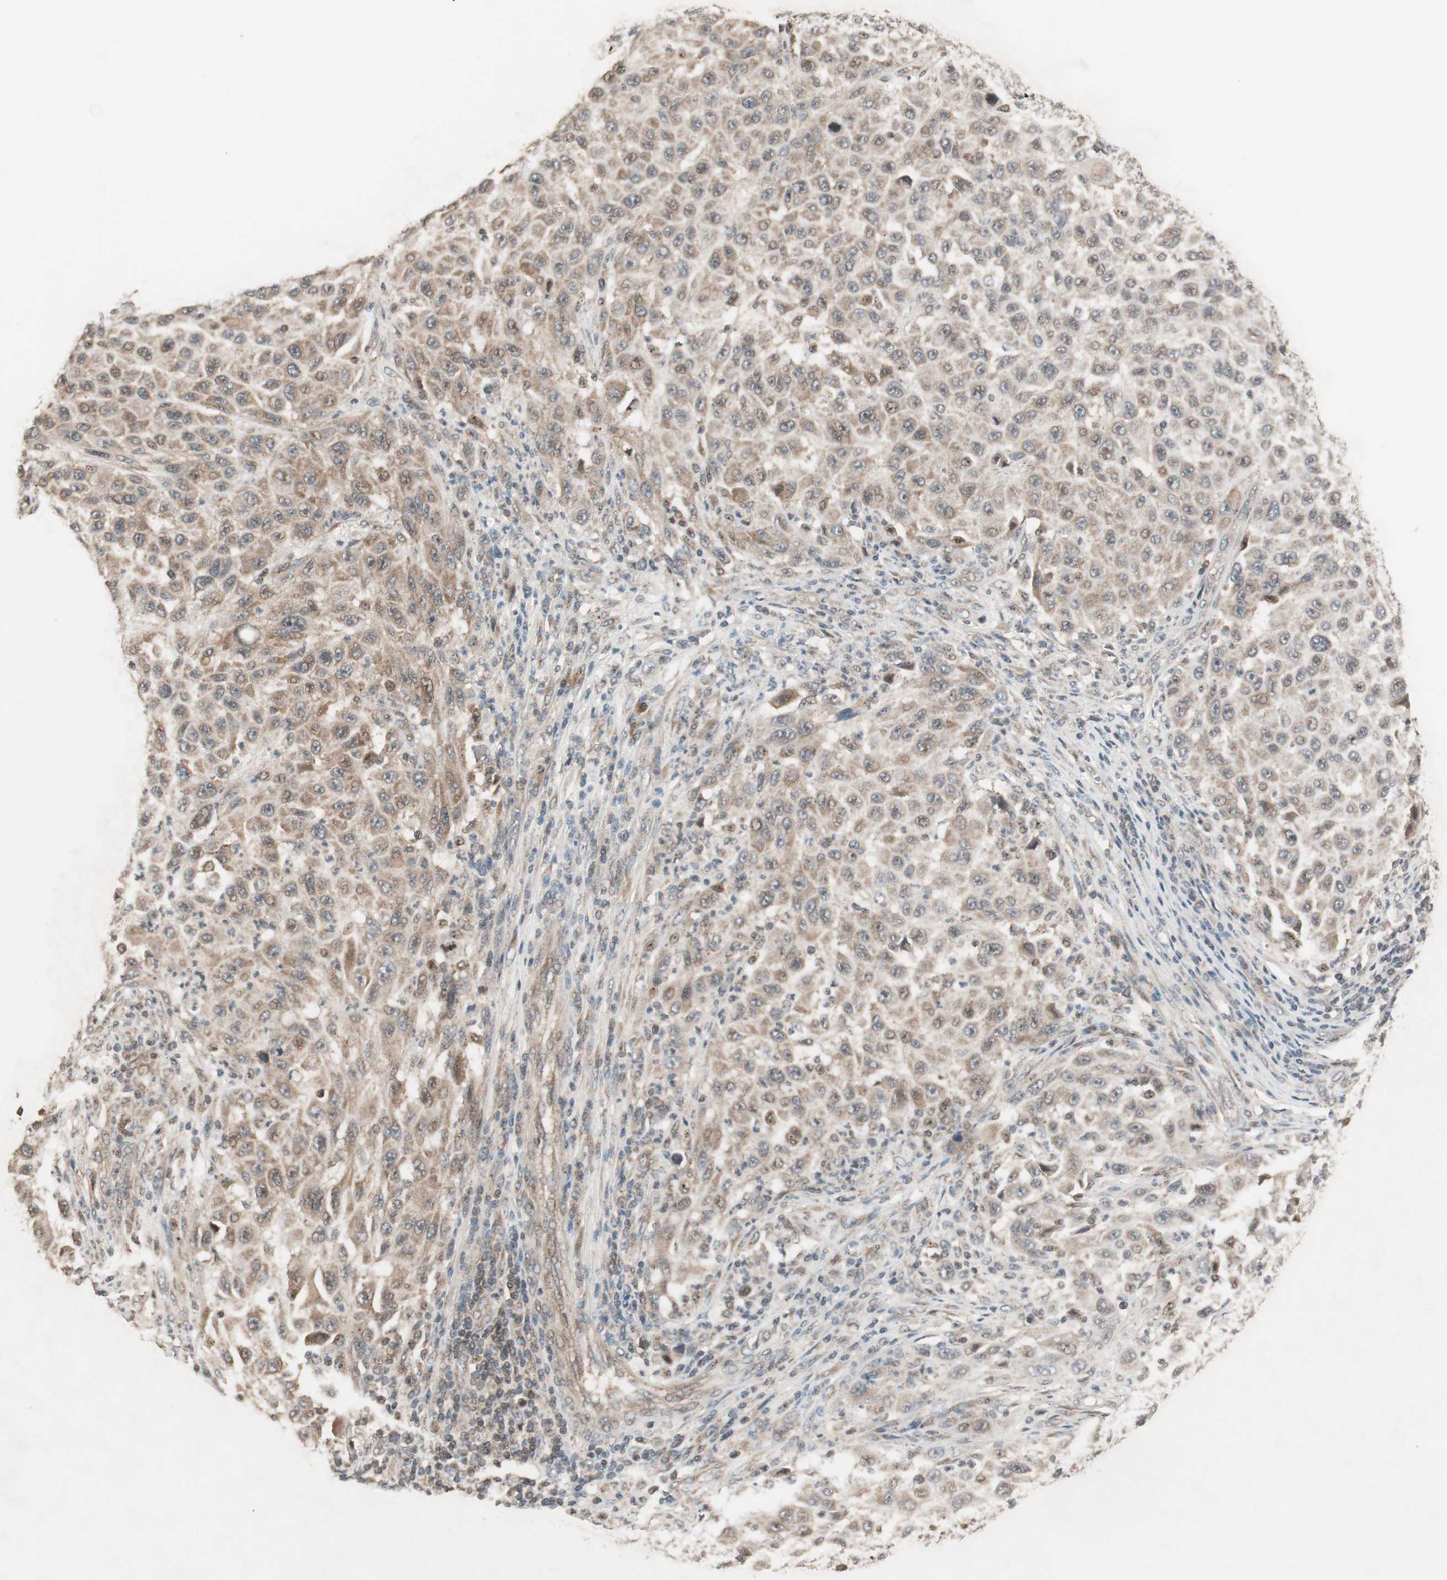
{"staining": {"intensity": "moderate", "quantity": ">75%", "location": "cytoplasmic/membranous"}, "tissue": "melanoma", "cell_type": "Tumor cells", "image_type": "cancer", "snomed": [{"axis": "morphology", "description": "Malignant melanoma, Metastatic site"}, {"axis": "topography", "description": "Lymph node"}], "caption": "Protein staining exhibits moderate cytoplasmic/membranous staining in about >75% of tumor cells in malignant melanoma (metastatic site).", "gene": "FBXO5", "patient": {"sex": "male", "age": 61}}